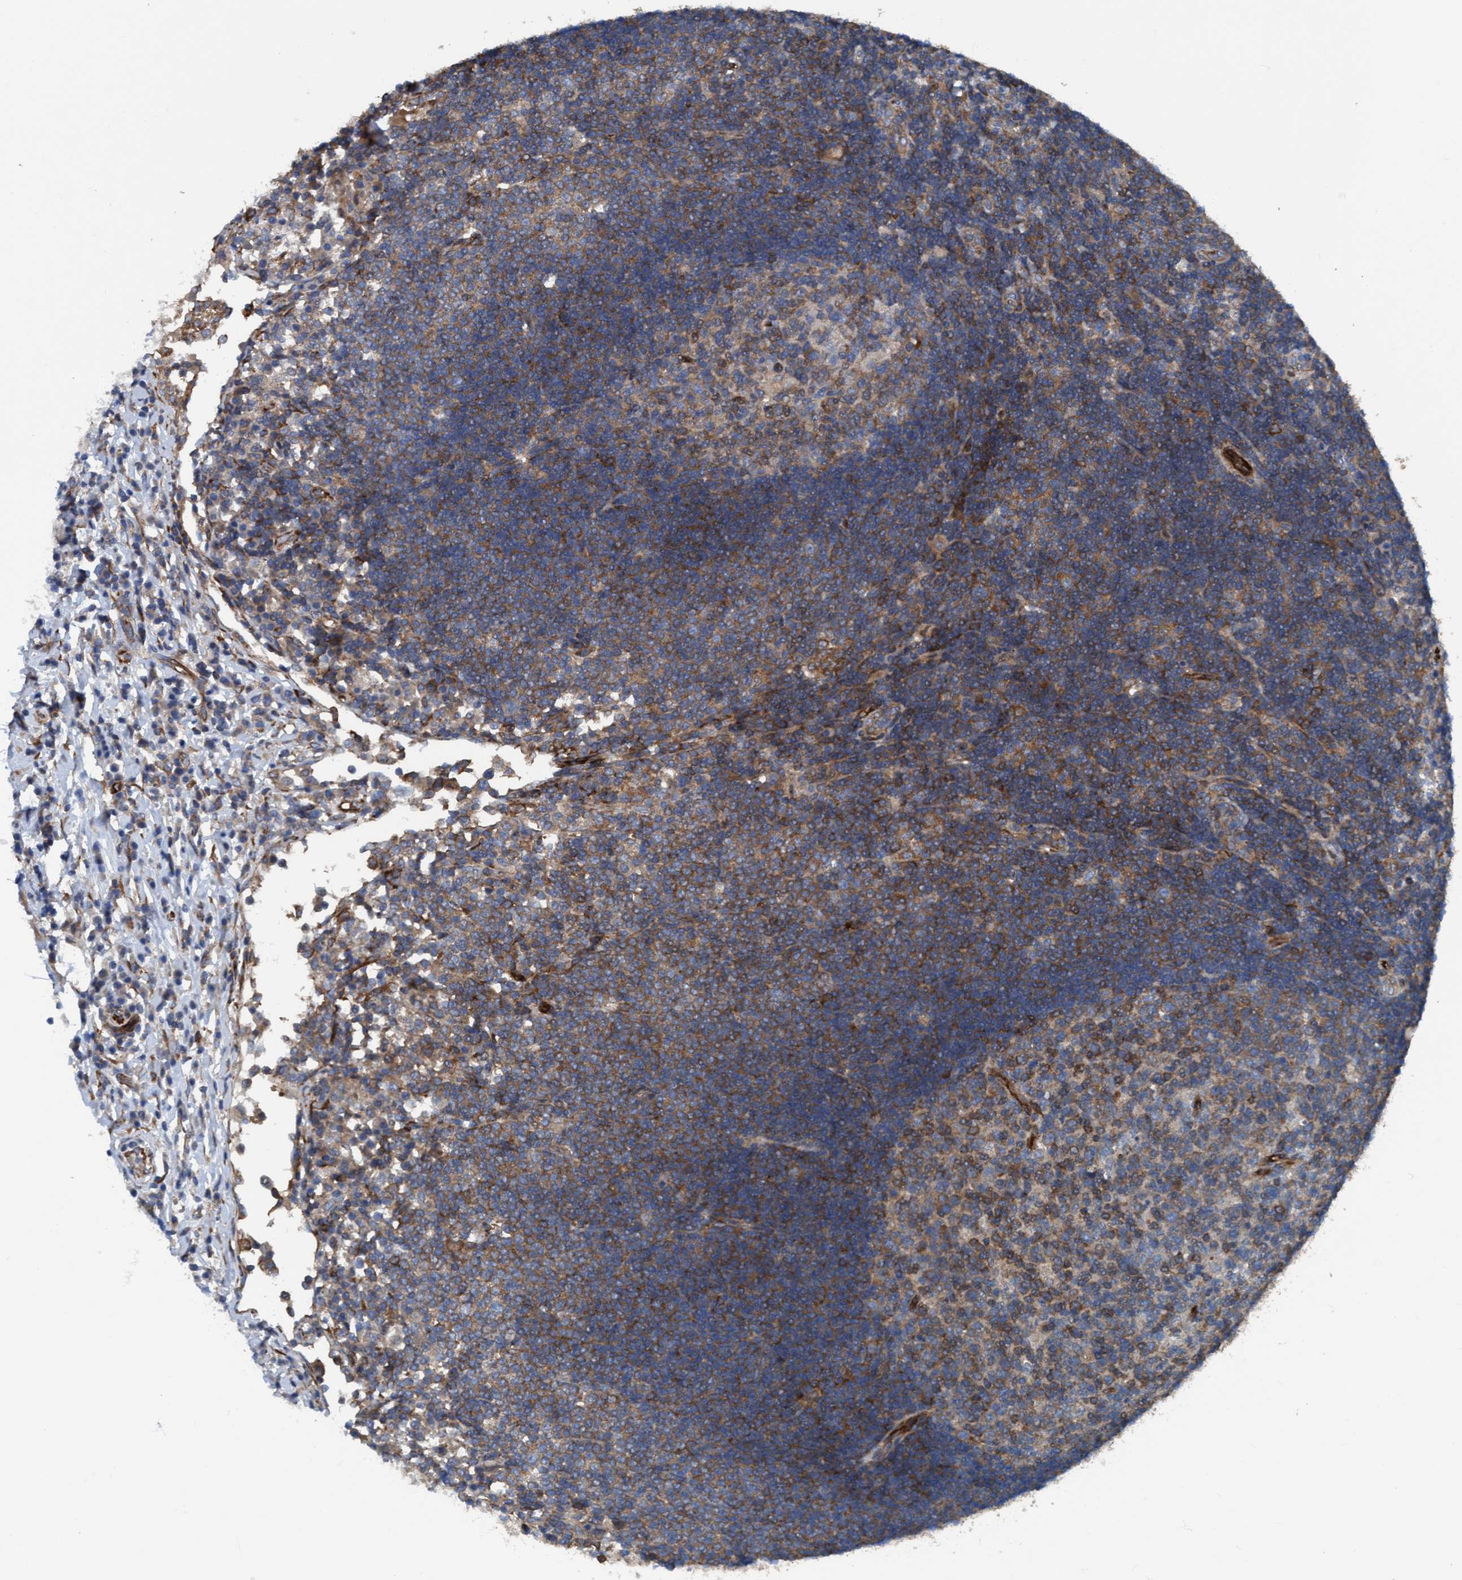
{"staining": {"intensity": "moderate", "quantity": ">75%", "location": "cytoplasmic/membranous"}, "tissue": "lymph node", "cell_type": "Germinal center cells", "image_type": "normal", "snomed": [{"axis": "morphology", "description": "Normal tissue, NOS"}, {"axis": "topography", "description": "Lymph node"}], "caption": "Germinal center cells show medium levels of moderate cytoplasmic/membranous positivity in approximately >75% of cells in normal human lymph node.", "gene": "NMT1", "patient": {"sex": "female", "age": 53}}